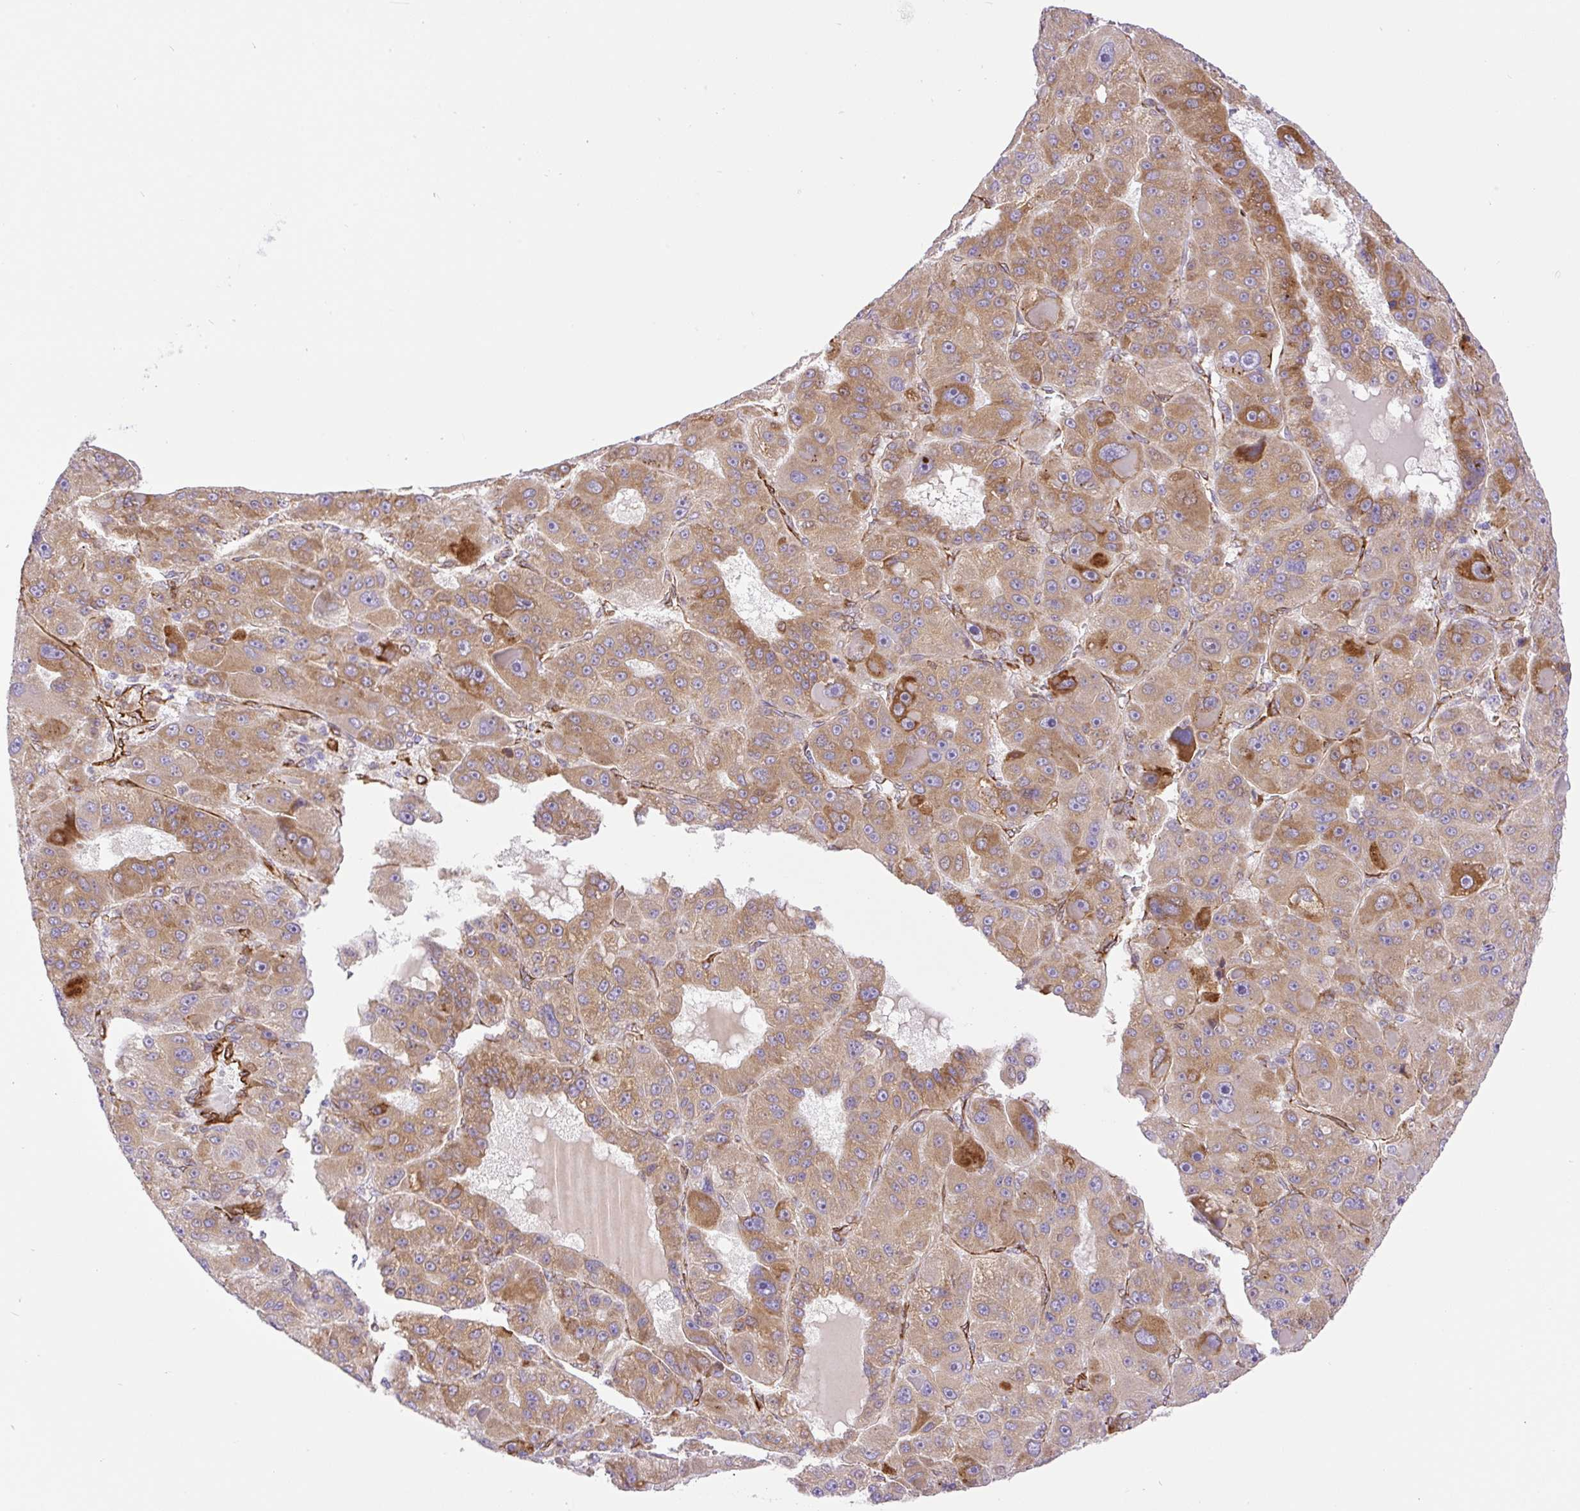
{"staining": {"intensity": "moderate", "quantity": ">75%", "location": "cytoplasmic/membranous"}, "tissue": "liver cancer", "cell_type": "Tumor cells", "image_type": "cancer", "snomed": [{"axis": "morphology", "description": "Carcinoma, Hepatocellular, NOS"}, {"axis": "topography", "description": "Liver"}], "caption": "Tumor cells display medium levels of moderate cytoplasmic/membranous expression in approximately >75% of cells in human liver cancer.", "gene": "RAB30", "patient": {"sex": "male", "age": 76}}